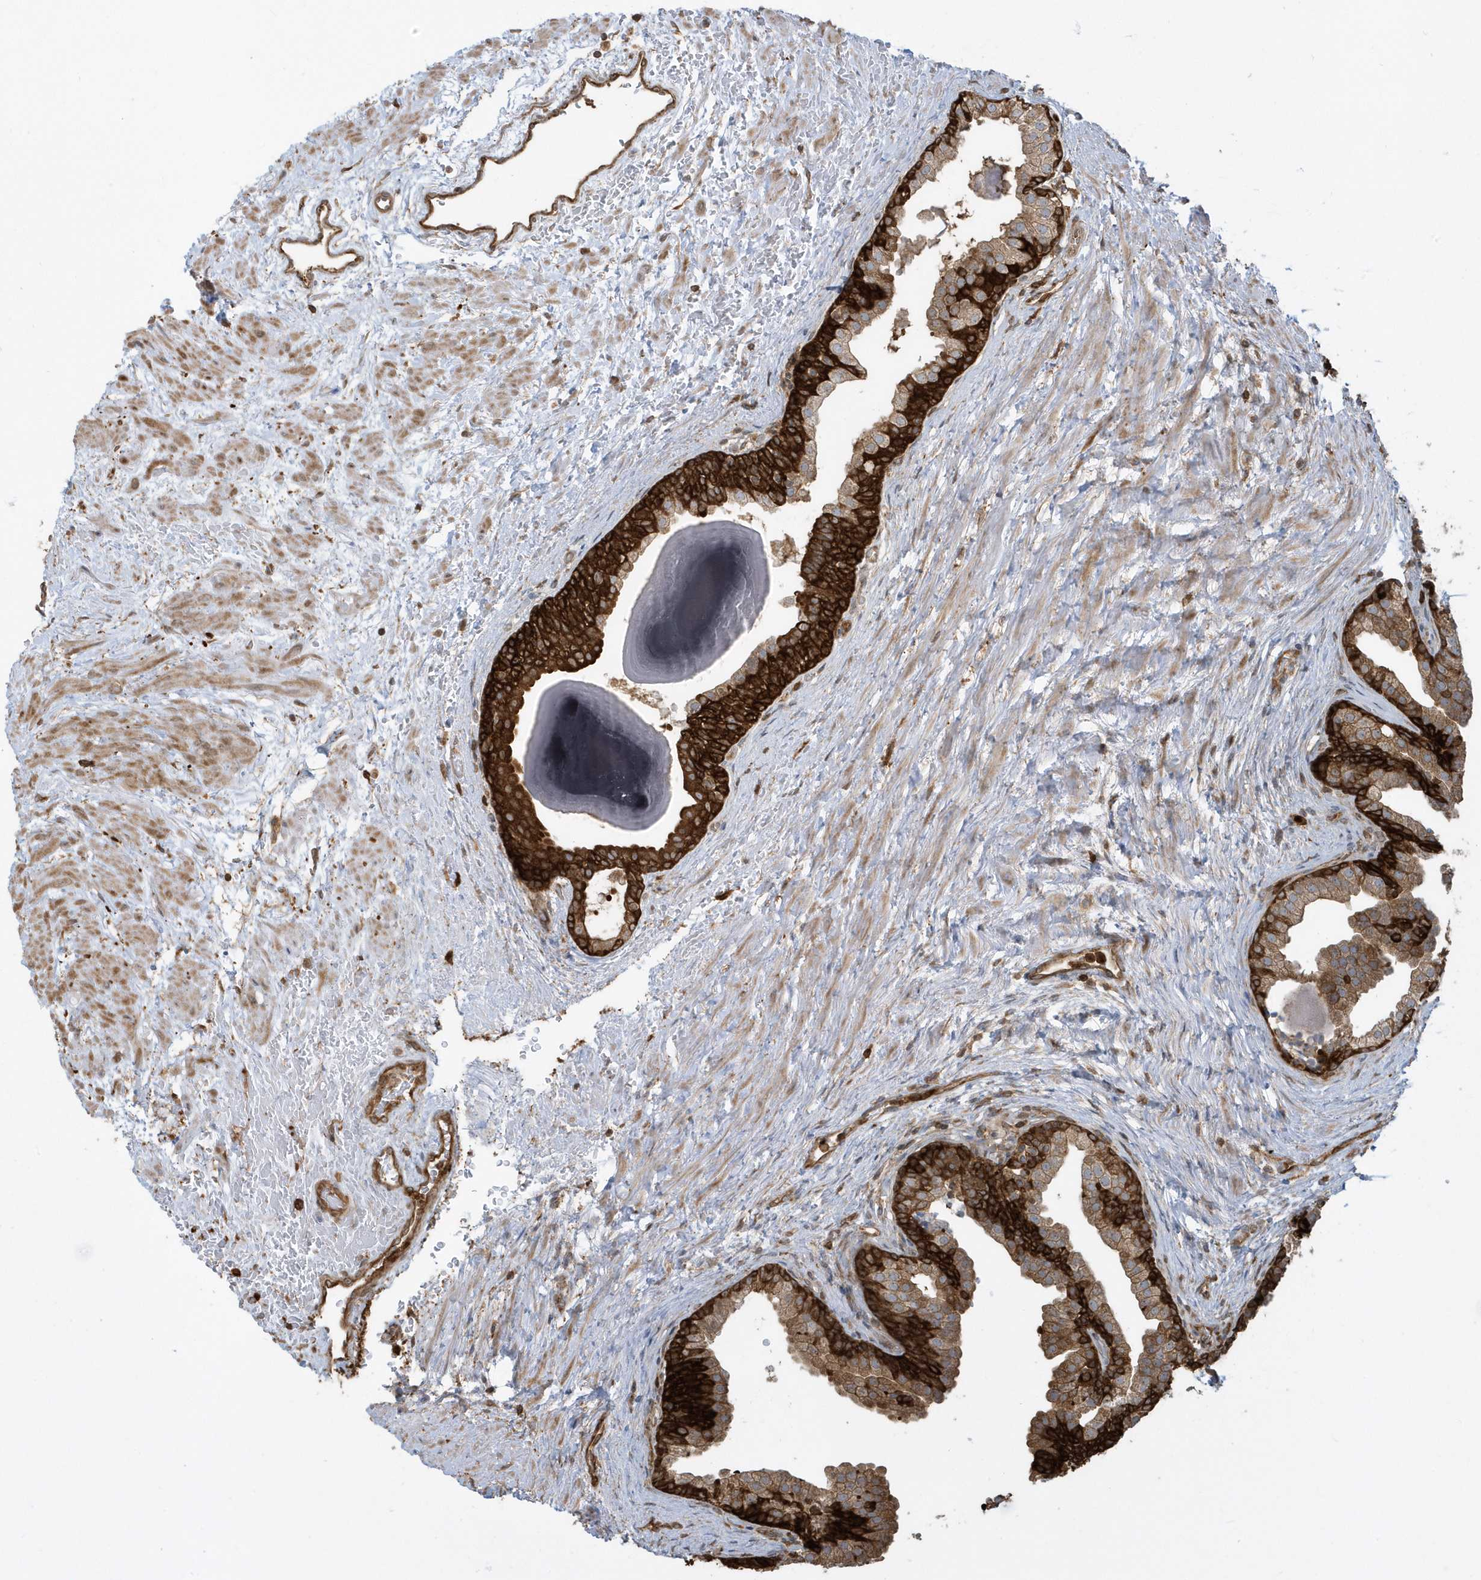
{"staining": {"intensity": "strong", "quantity": "25%-75%", "location": "cytoplasmic/membranous"}, "tissue": "prostate", "cell_type": "Glandular cells", "image_type": "normal", "snomed": [{"axis": "morphology", "description": "Normal tissue, NOS"}, {"axis": "topography", "description": "Prostate"}], "caption": "High-magnification brightfield microscopy of benign prostate stained with DAB (3,3'-diaminobenzidine) (brown) and counterstained with hematoxylin (blue). glandular cells exhibit strong cytoplasmic/membranous positivity is present in about25%-75% of cells. The staining was performed using DAB to visualize the protein expression in brown, while the nuclei were stained in blue with hematoxylin (Magnification: 20x).", "gene": "CLCN6", "patient": {"sex": "male", "age": 48}}